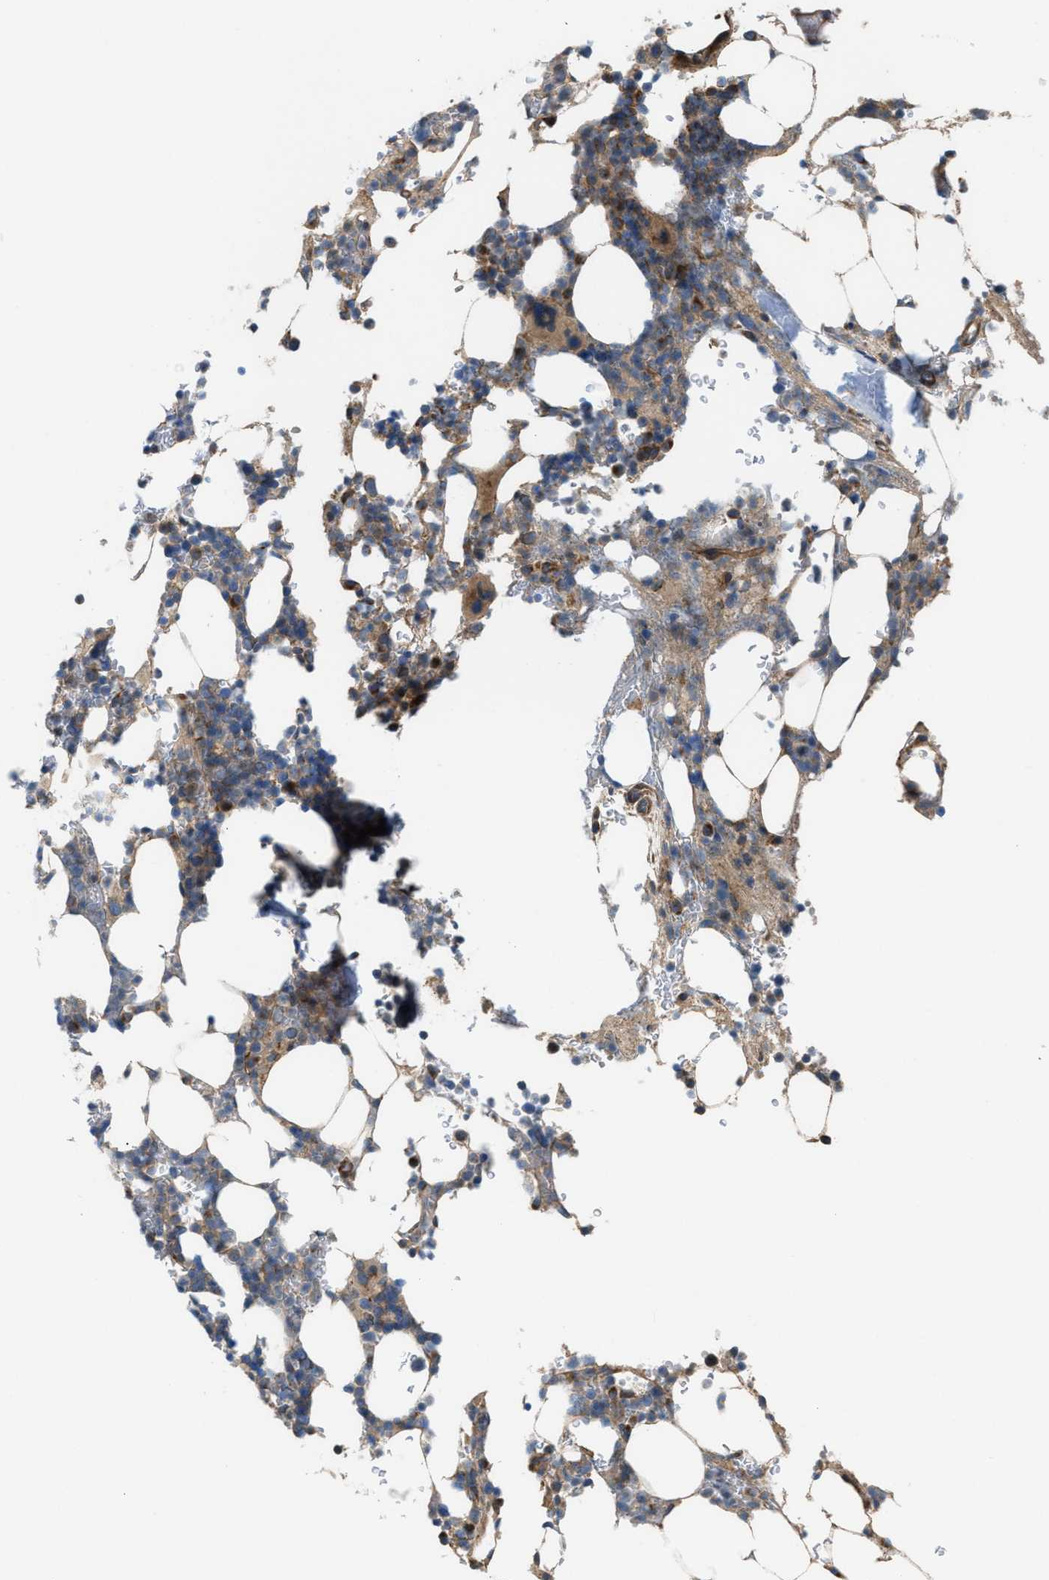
{"staining": {"intensity": "moderate", "quantity": "25%-75%", "location": "cytoplasmic/membranous"}, "tissue": "bone marrow", "cell_type": "Hematopoietic cells", "image_type": "normal", "snomed": [{"axis": "morphology", "description": "Normal tissue, NOS"}, {"axis": "topography", "description": "Bone marrow"}], "caption": "Protein expression analysis of unremarkable human bone marrow reveals moderate cytoplasmic/membranous staining in about 25%-75% of hematopoietic cells. (Brightfield microscopy of DAB IHC at high magnification).", "gene": "CYB5D1", "patient": {"sex": "female", "age": 81}}